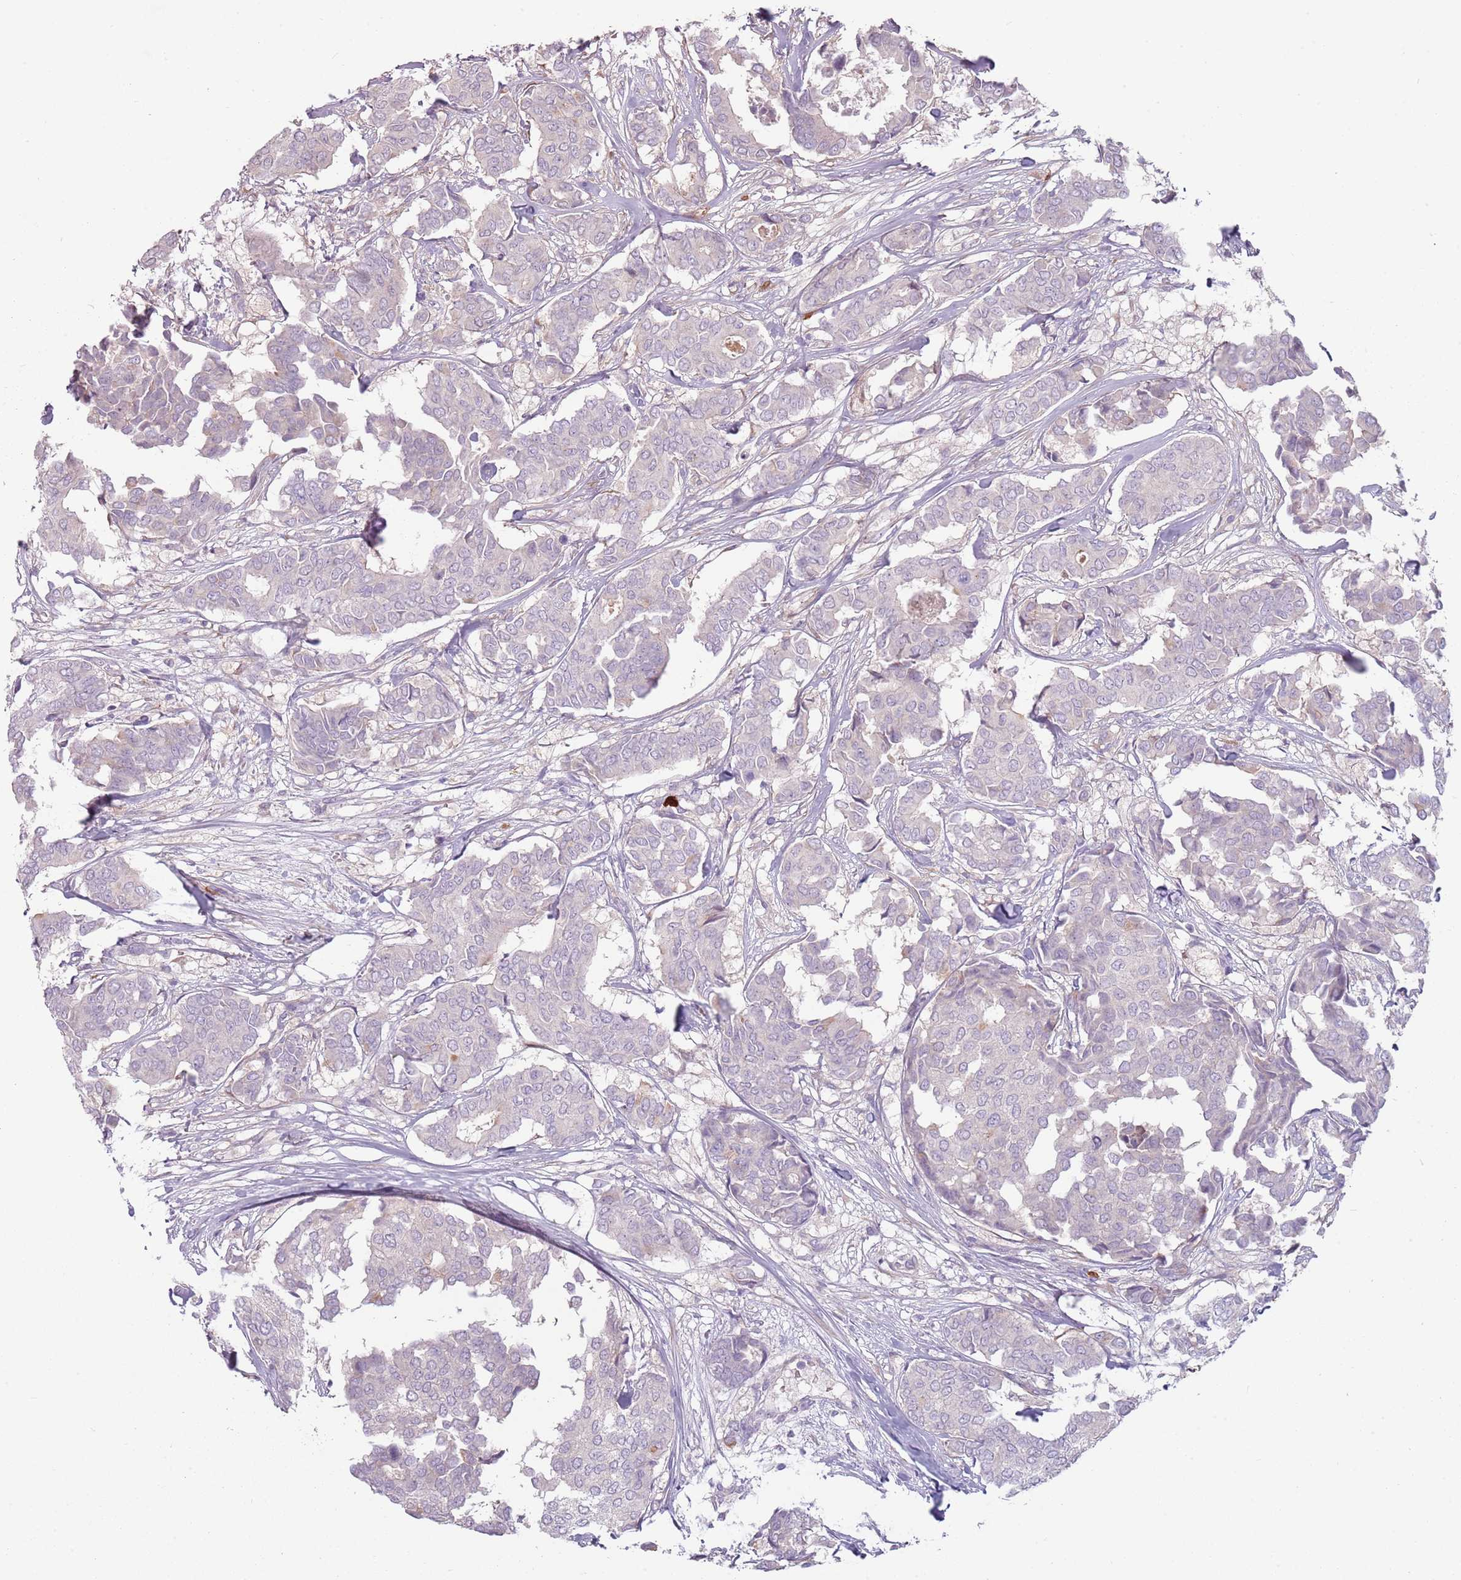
{"staining": {"intensity": "negative", "quantity": "none", "location": "none"}, "tissue": "breast cancer", "cell_type": "Tumor cells", "image_type": "cancer", "snomed": [{"axis": "morphology", "description": "Duct carcinoma"}, {"axis": "topography", "description": "Breast"}], "caption": "Immunohistochemical staining of human breast infiltrating ductal carcinoma demonstrates no significant staining in tumor cells.", "gene": "SPAG4", "patient": {"sex": "female", "age": 75}}